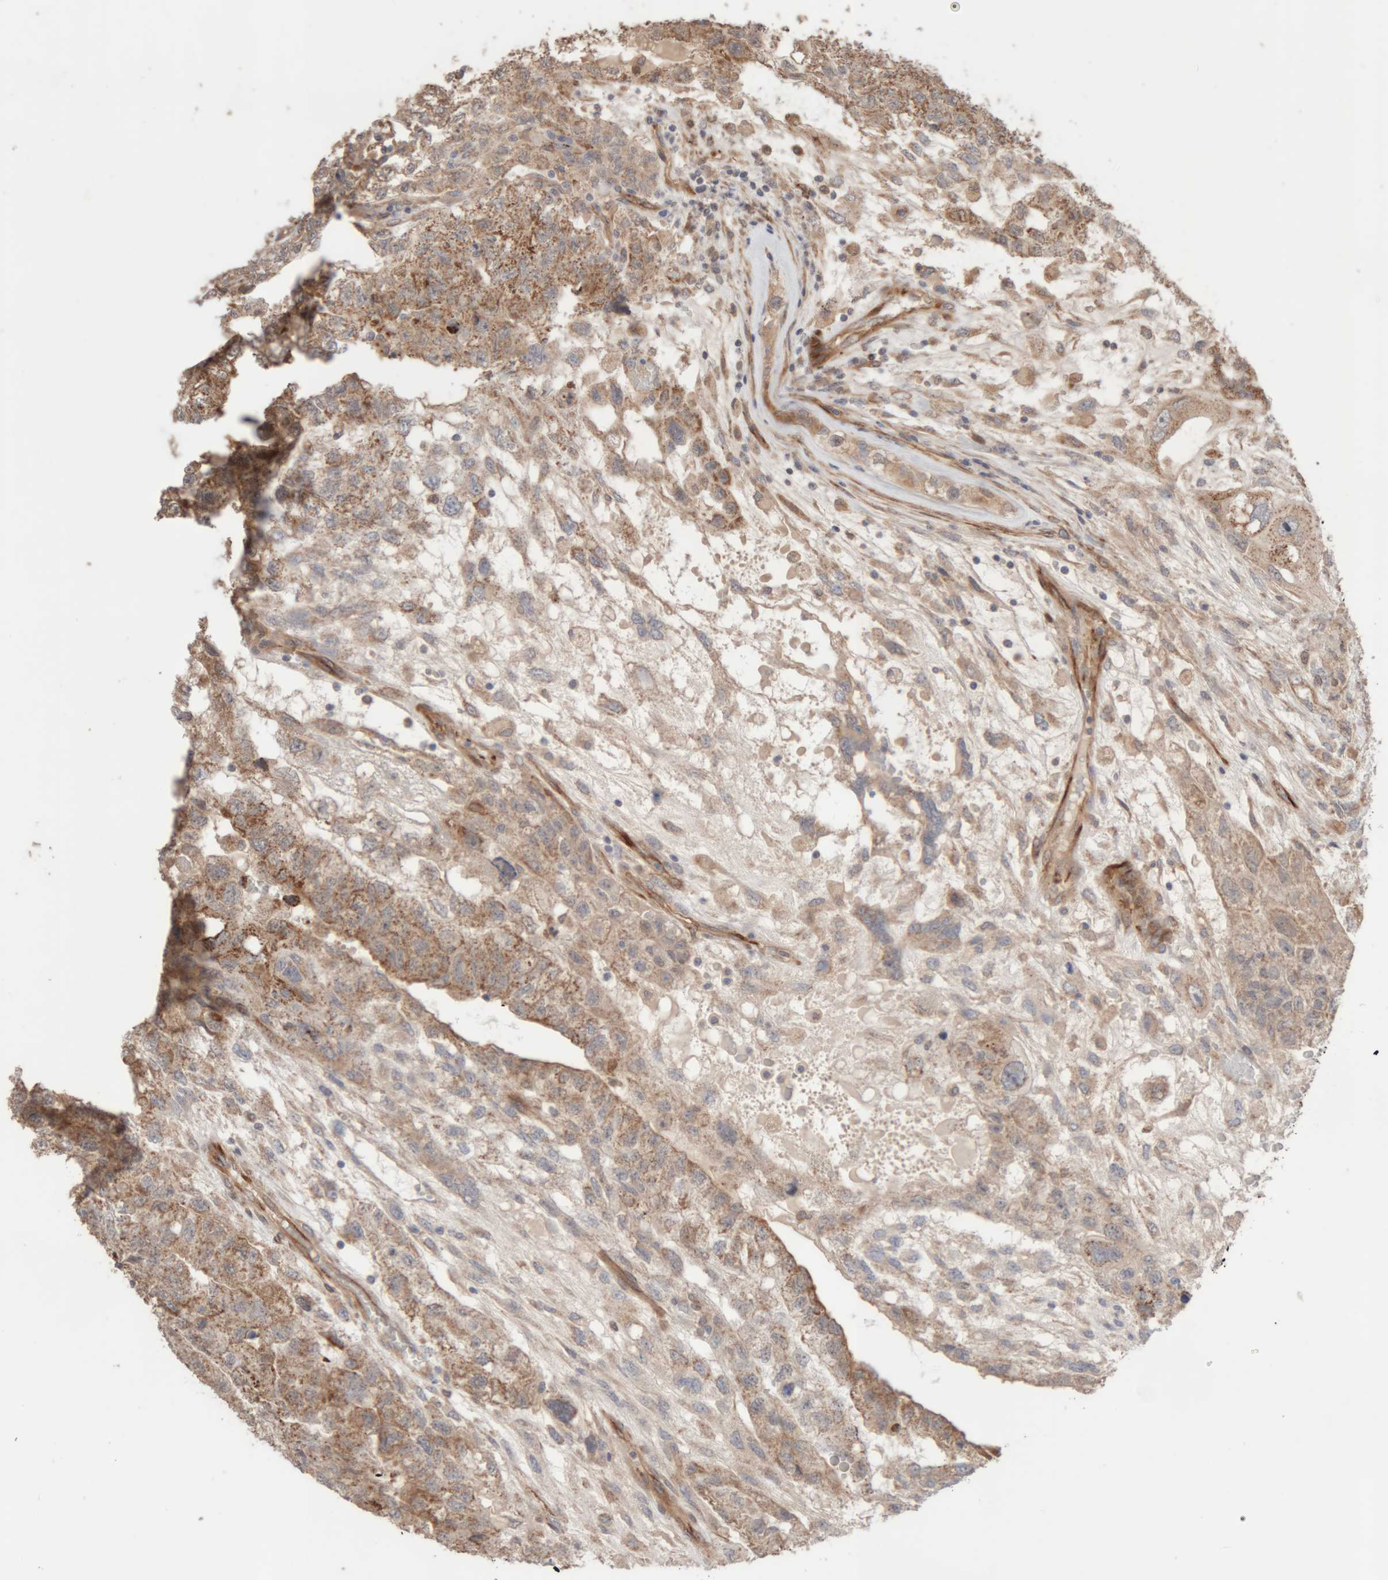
{"staining": {"intensity": "moderate", "quantity": "25%-75%", "location": "cytoplasmic/membranous"}, "tissue": "testis cancer", "cell_type": "Tumor cells", "image_type": "cancer", "snomed": [{"axis": "morphology", "description": "Carcinoma, Embryonal, NOS"}, {"axis": "topography", "description": "Testis"}], "caption": "High-magnification brightfield microscopy of testis embryonal carcinoma stained with DAB (3,3'-diaminobenzidine) (brown) and counterstained with hematoxylin (blue). tumor cells exhibit moderate cytoplasmic/membranous expression is seen in approximately25%-75% of cells. The staining is performed using DAB brown chromogen to label protein expression. The nuclei are counter-stained blue using hematoxylin.", "gene": "RAB32", "patient": {"sex": "male", "age": 36}}